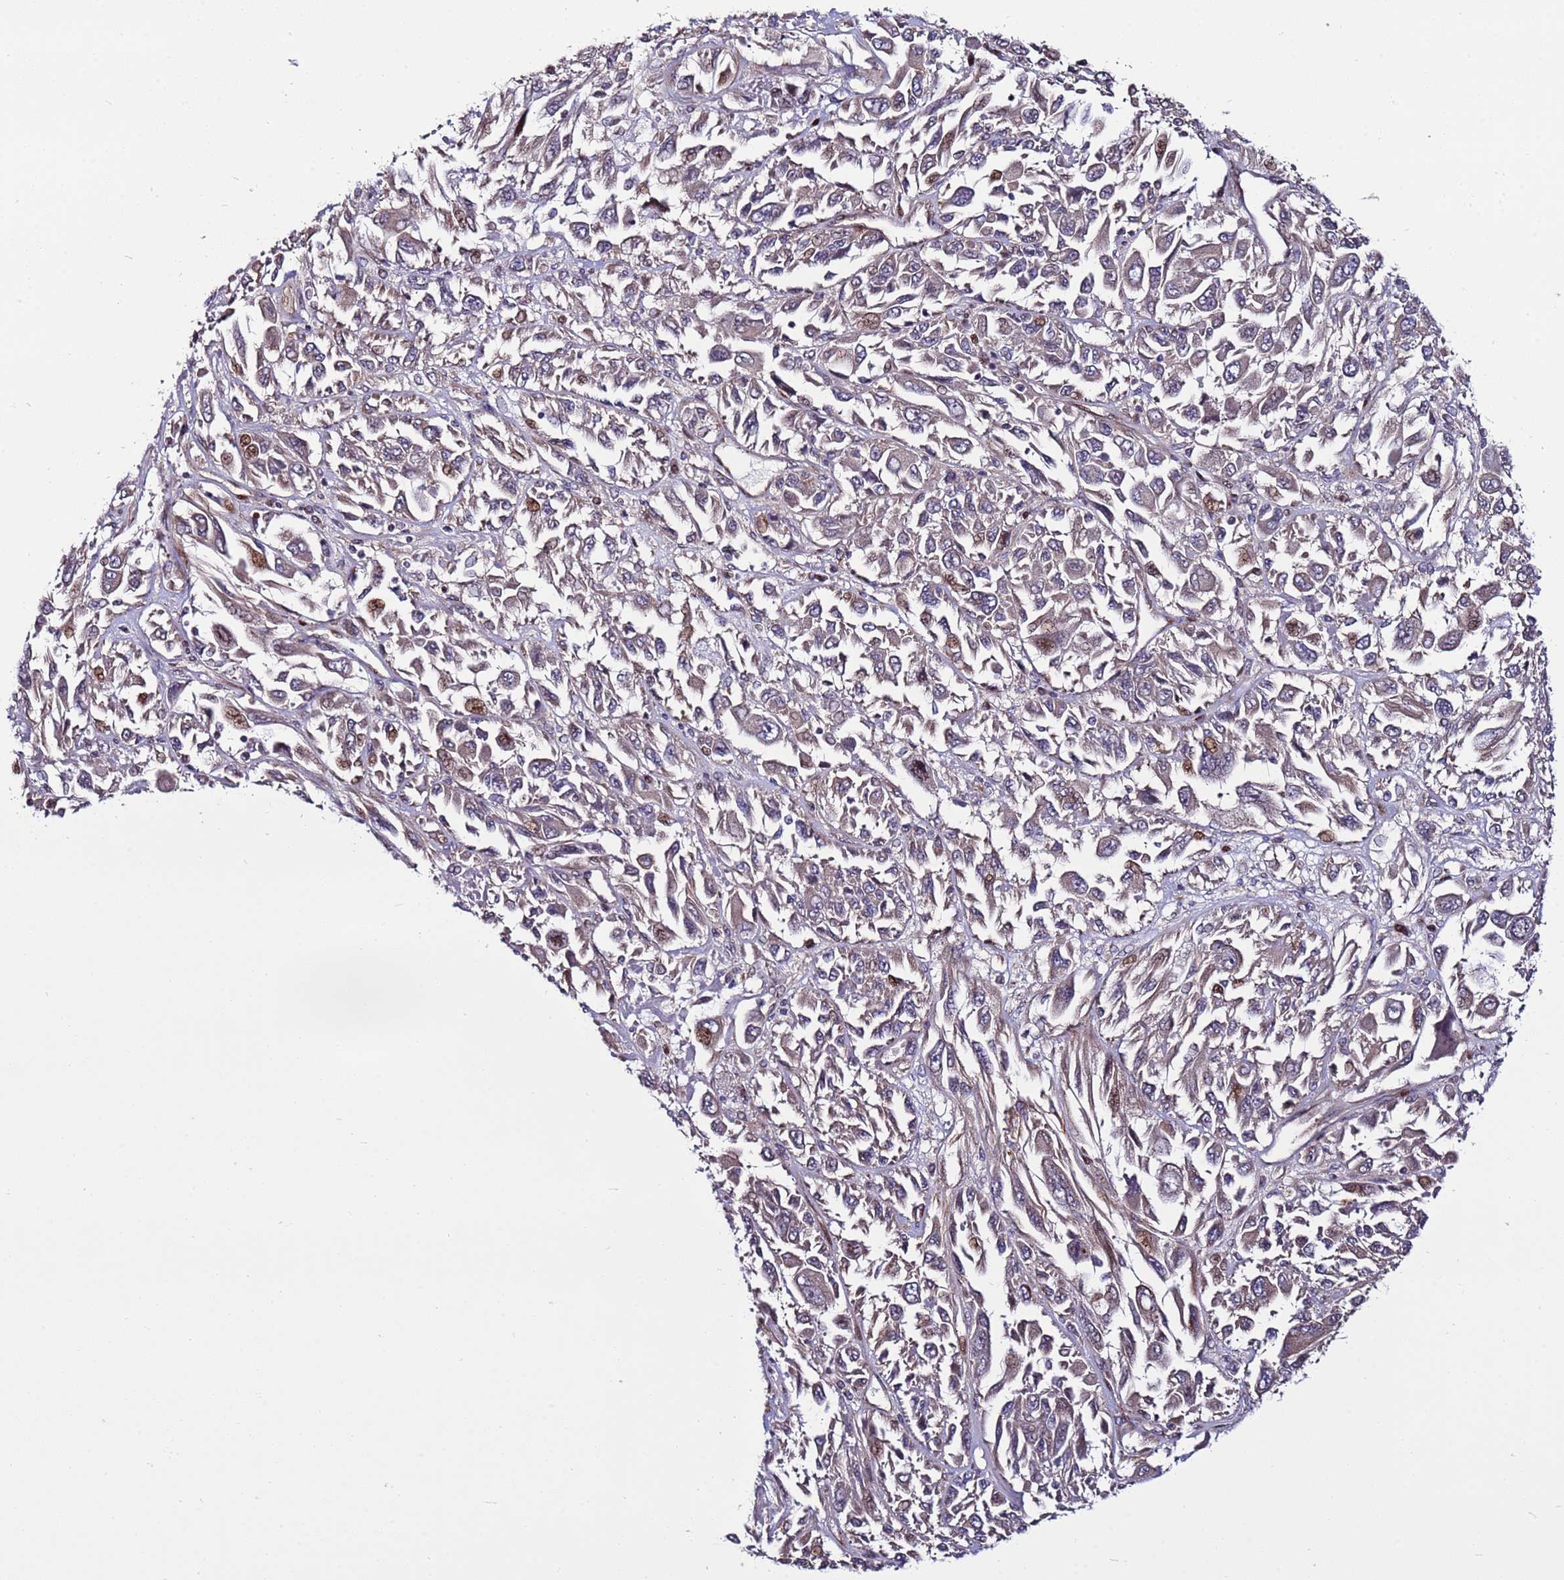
{"staining": {"intensity": "moderate", "quantity": "<25%", "location": "cytoplasmic/membranous,nuclear"}, "tissue": "melanoma", "cell_type": "Tumor cells", "image_type": "cancer", "snomed": [{"axis": "morphology", "description": "Malignant melanoma, NOS"}, {"axis": "topography", "description": "Skin"}], "caption": "Immunohistochemistry (IHC) of human melanoma exhibits low levels of moderate cytoplasmic/membranous and nuclear staining in about <25% of tumor cells.", "gene": "WBP11", "patient": {"sex": "female", "age": 91}}